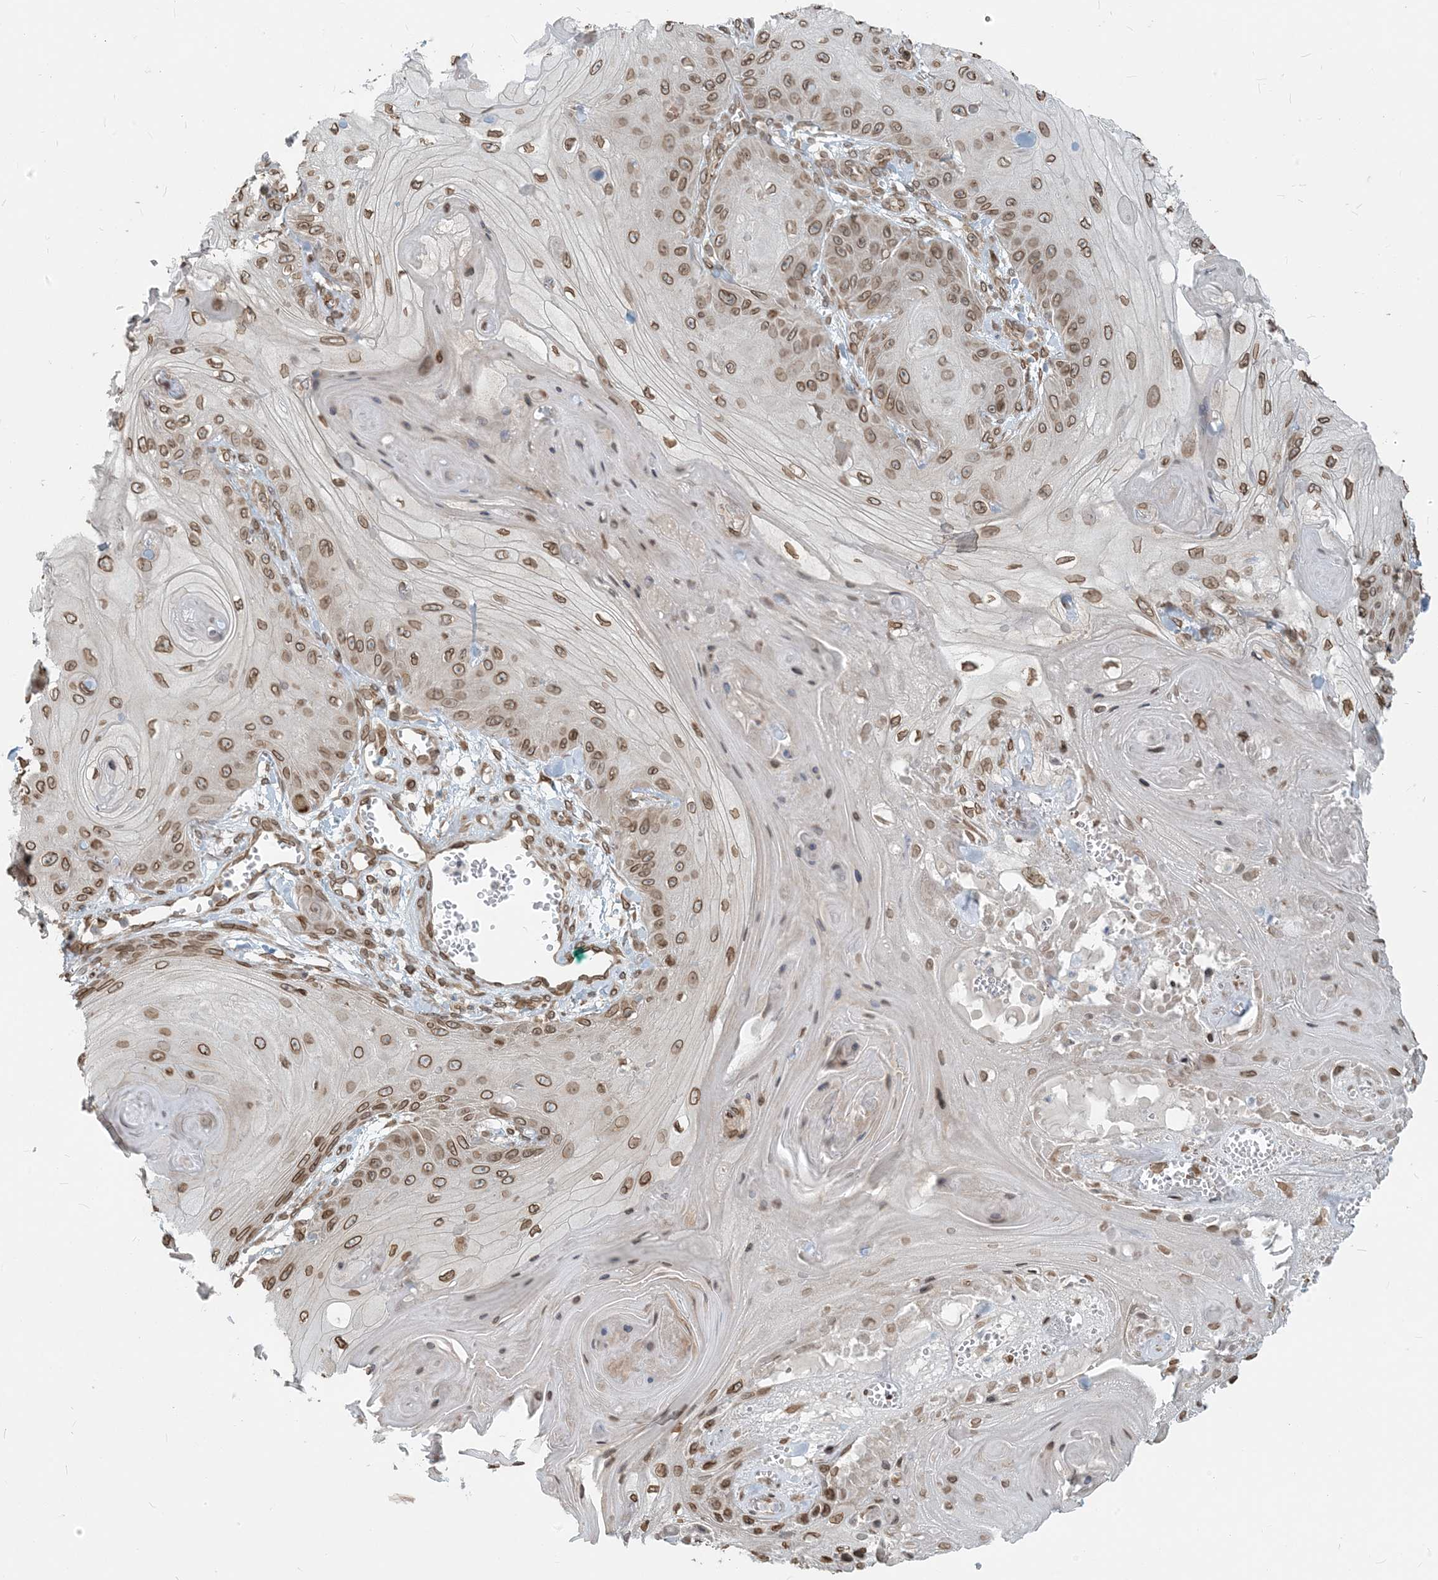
{"staining": {"intensity": "moderate", "quantity": ">75%", "location": "cytoplasmic/membranous,nuclear"}, "tissue": "skin cancer", "cell_type": "Tumor cells", "image_type": "cancer", "snomed": [{"axis": "morphology", "description": "Squamous cell carcinoma, NOS"}, {"axis": "topography", "description": "Skin"}], "caption": "The image demonstrates staining of skin cancer, revealing moderate cytoplasmic/membranous and nuclear protein expression (brown color) within tumor cells. The protein is shown in brown color, while the nuclei are stained blue.", "gene": "WWP1", "patient": {"sex": "male", "age": 74}}